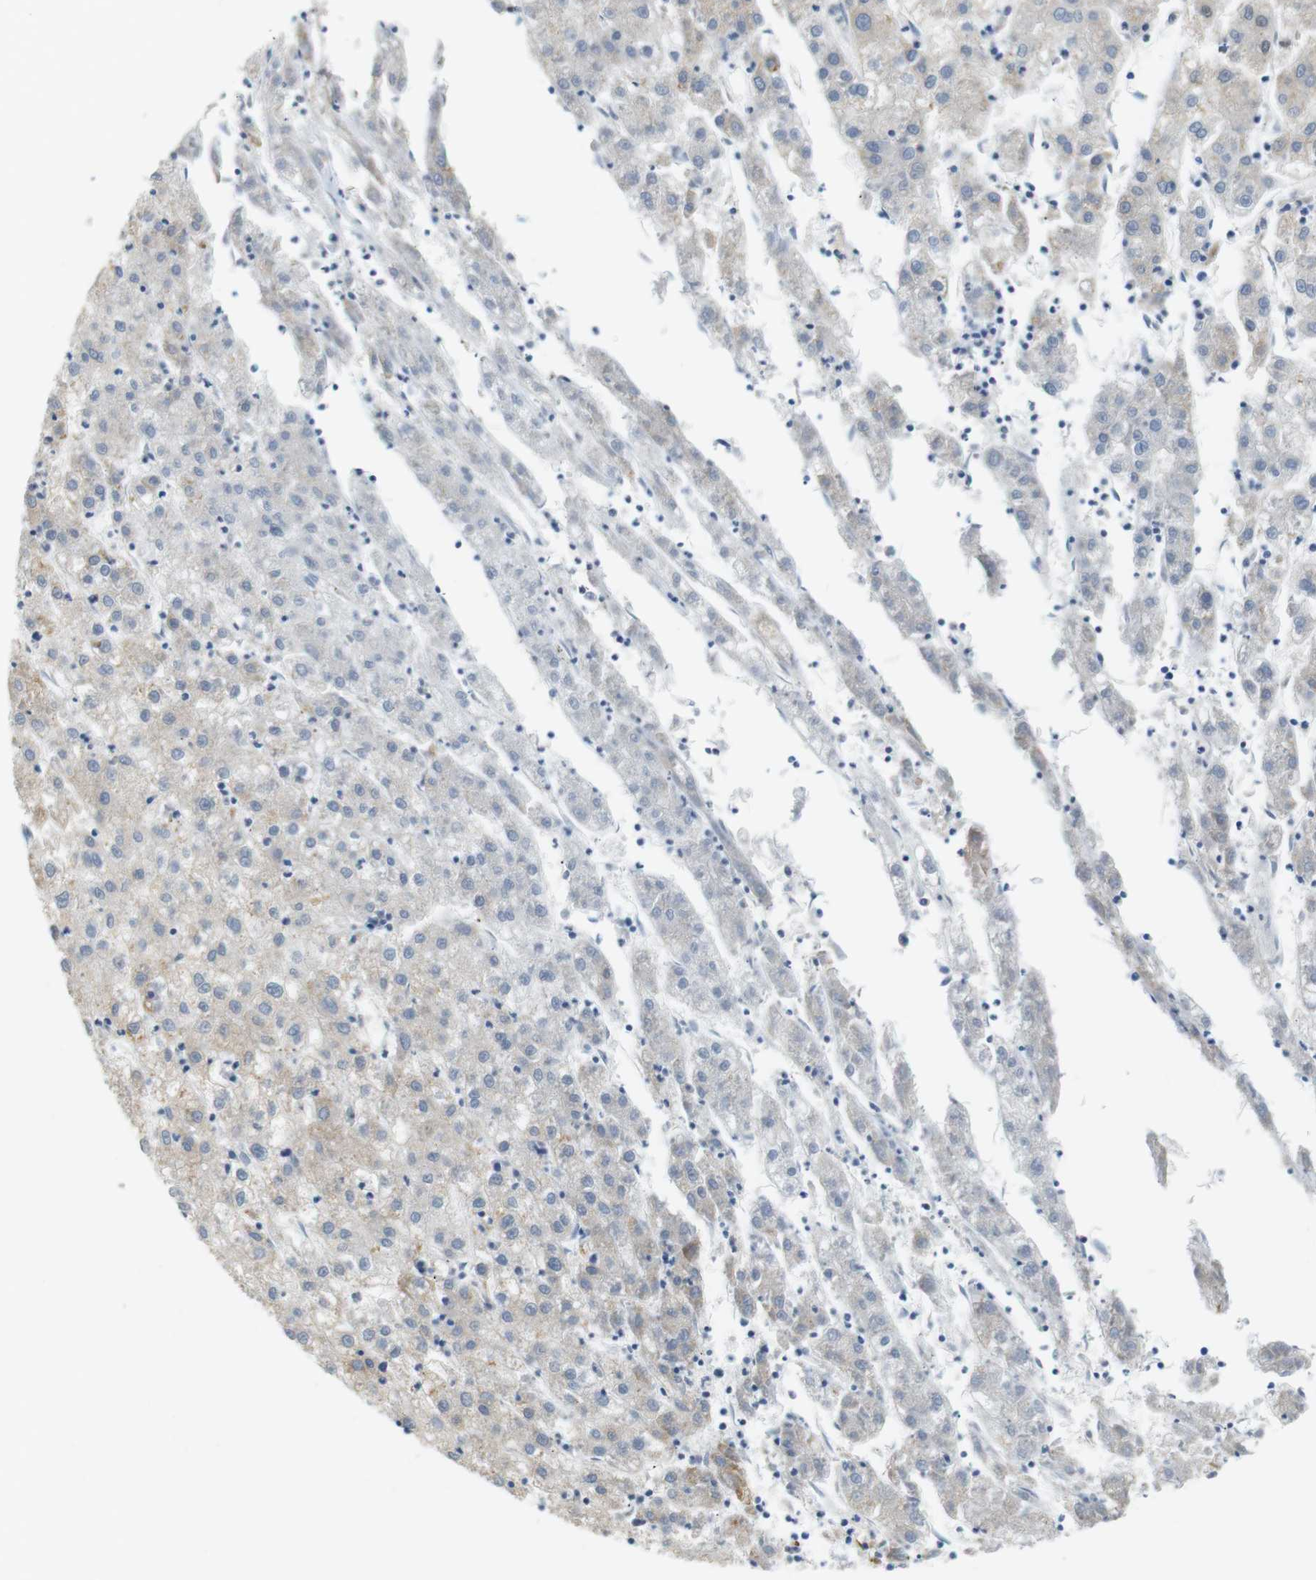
{"staining": {"intensity": "weak", "quantity": "<25%", "location": "cytoplasmic/membranous"}, "tissue": "liver cancer", "cell_type": "Tumor cells", "image_type": "cancer", "snomed": [{"axis": "morphology", "description": "Carcinoma, Hepatocellular, NOS"}, {"axis": "topography", "description": "Liver"}], "caption": "Immunohistochemistry (IHC) of human liver cancer (hepatocellular carcinoma) reveals no expression in tumor cells.", "gene": "RNF38", "patient": {"sex": "male", "age": 72}}